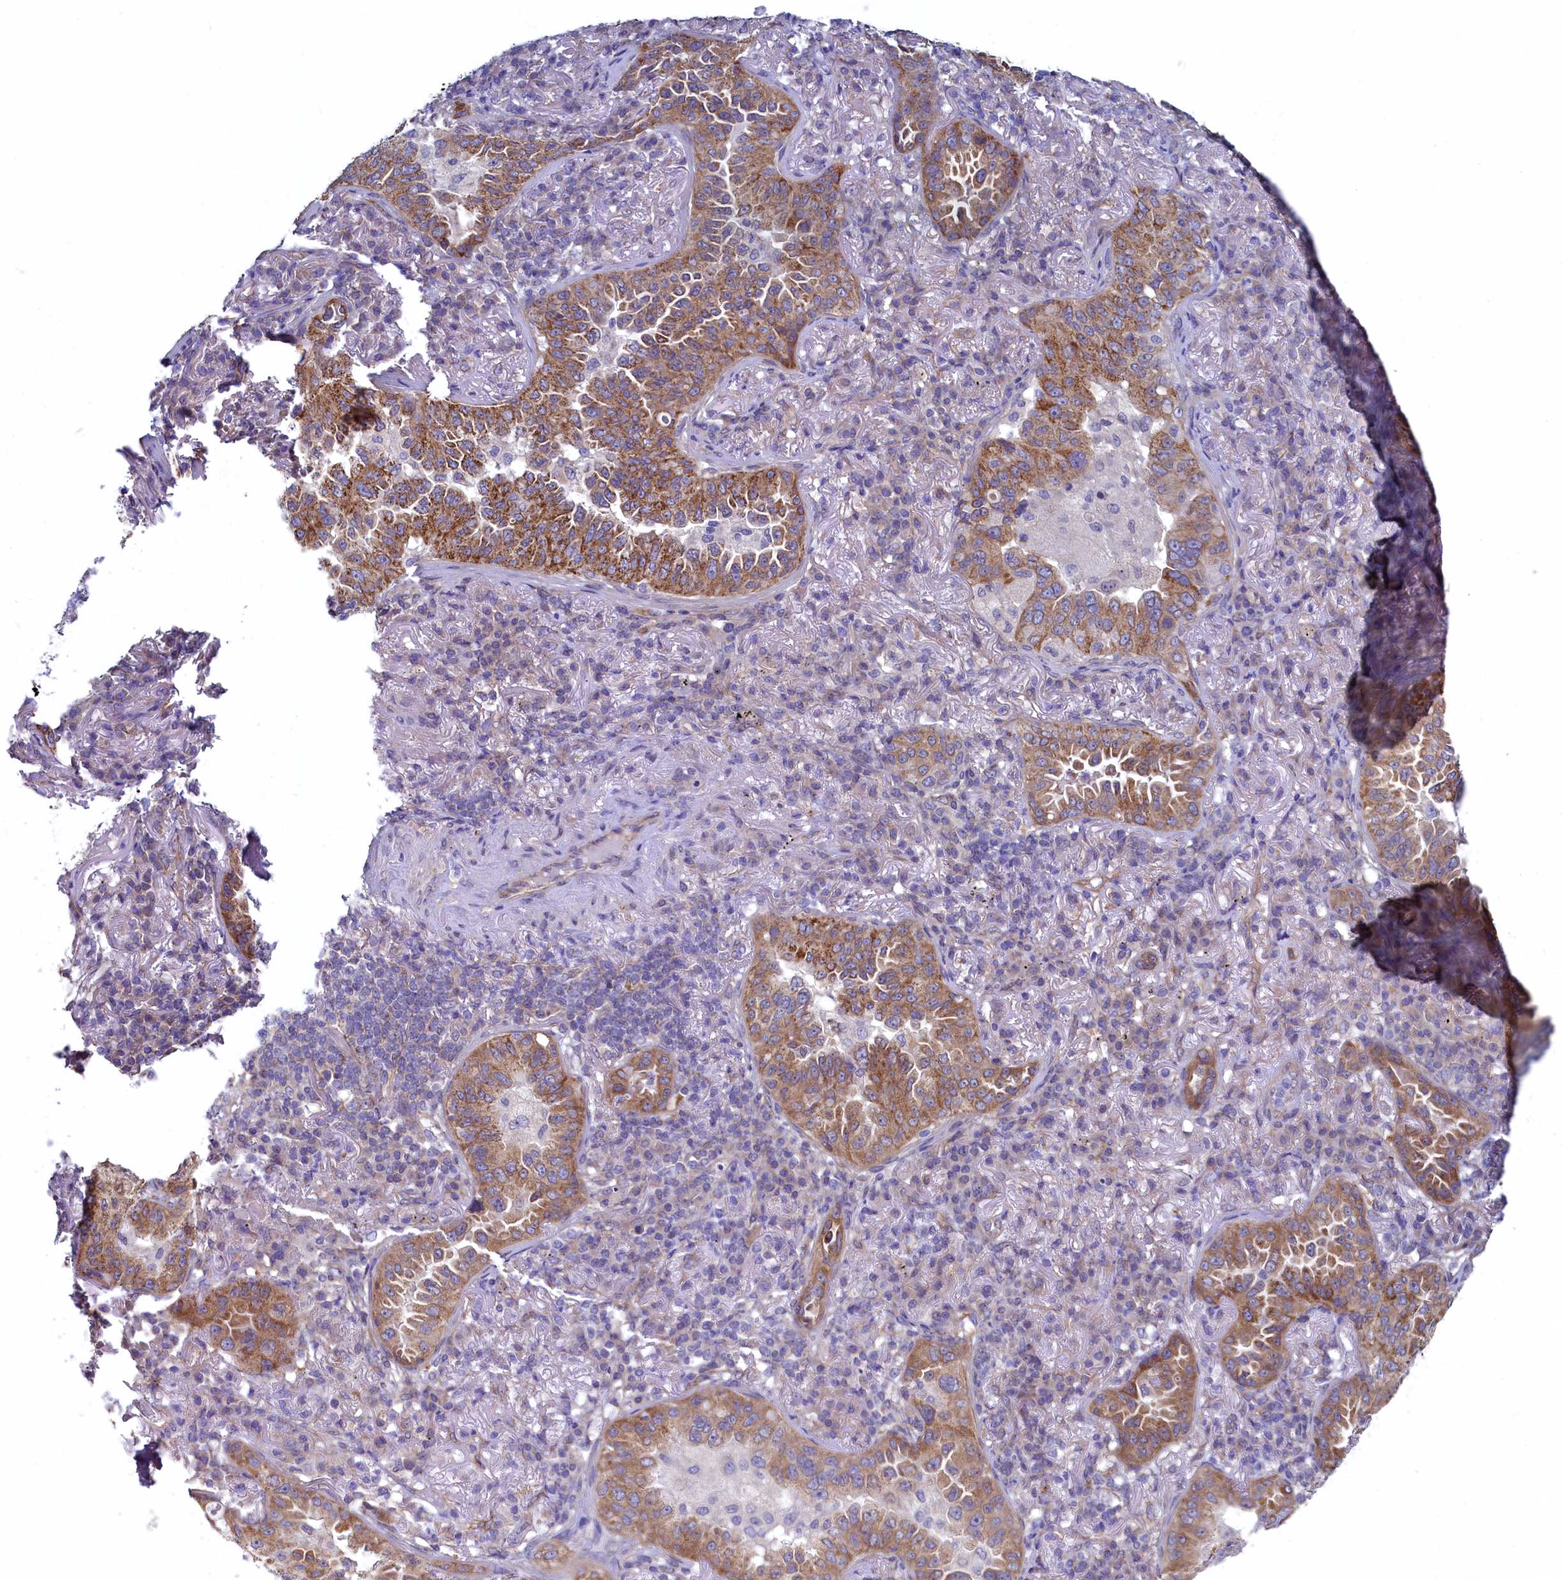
{"staining": {"intensity": "moderate", "quantity": ">75%", "location": "cytoplasmic/membranous"}, "tissue": "lung cancer", "cell_type": "Tumor cells", "image_type": "cancer", "snomed": [{"axis": "morphology", "description": "Adenocarcinoma, NOS"}, {"axis": "topography", "description": "Lung"}], "caption": "Protein positivity by immunohistochemistry reveals moderate cytoplasmic/membranous positivity in about >75% of tumor cells in lung adenocarcinoma. Nuclei are stained in blue.", "gene": "SPATA2L", "patient": {"sex": "female", "age": 69}}